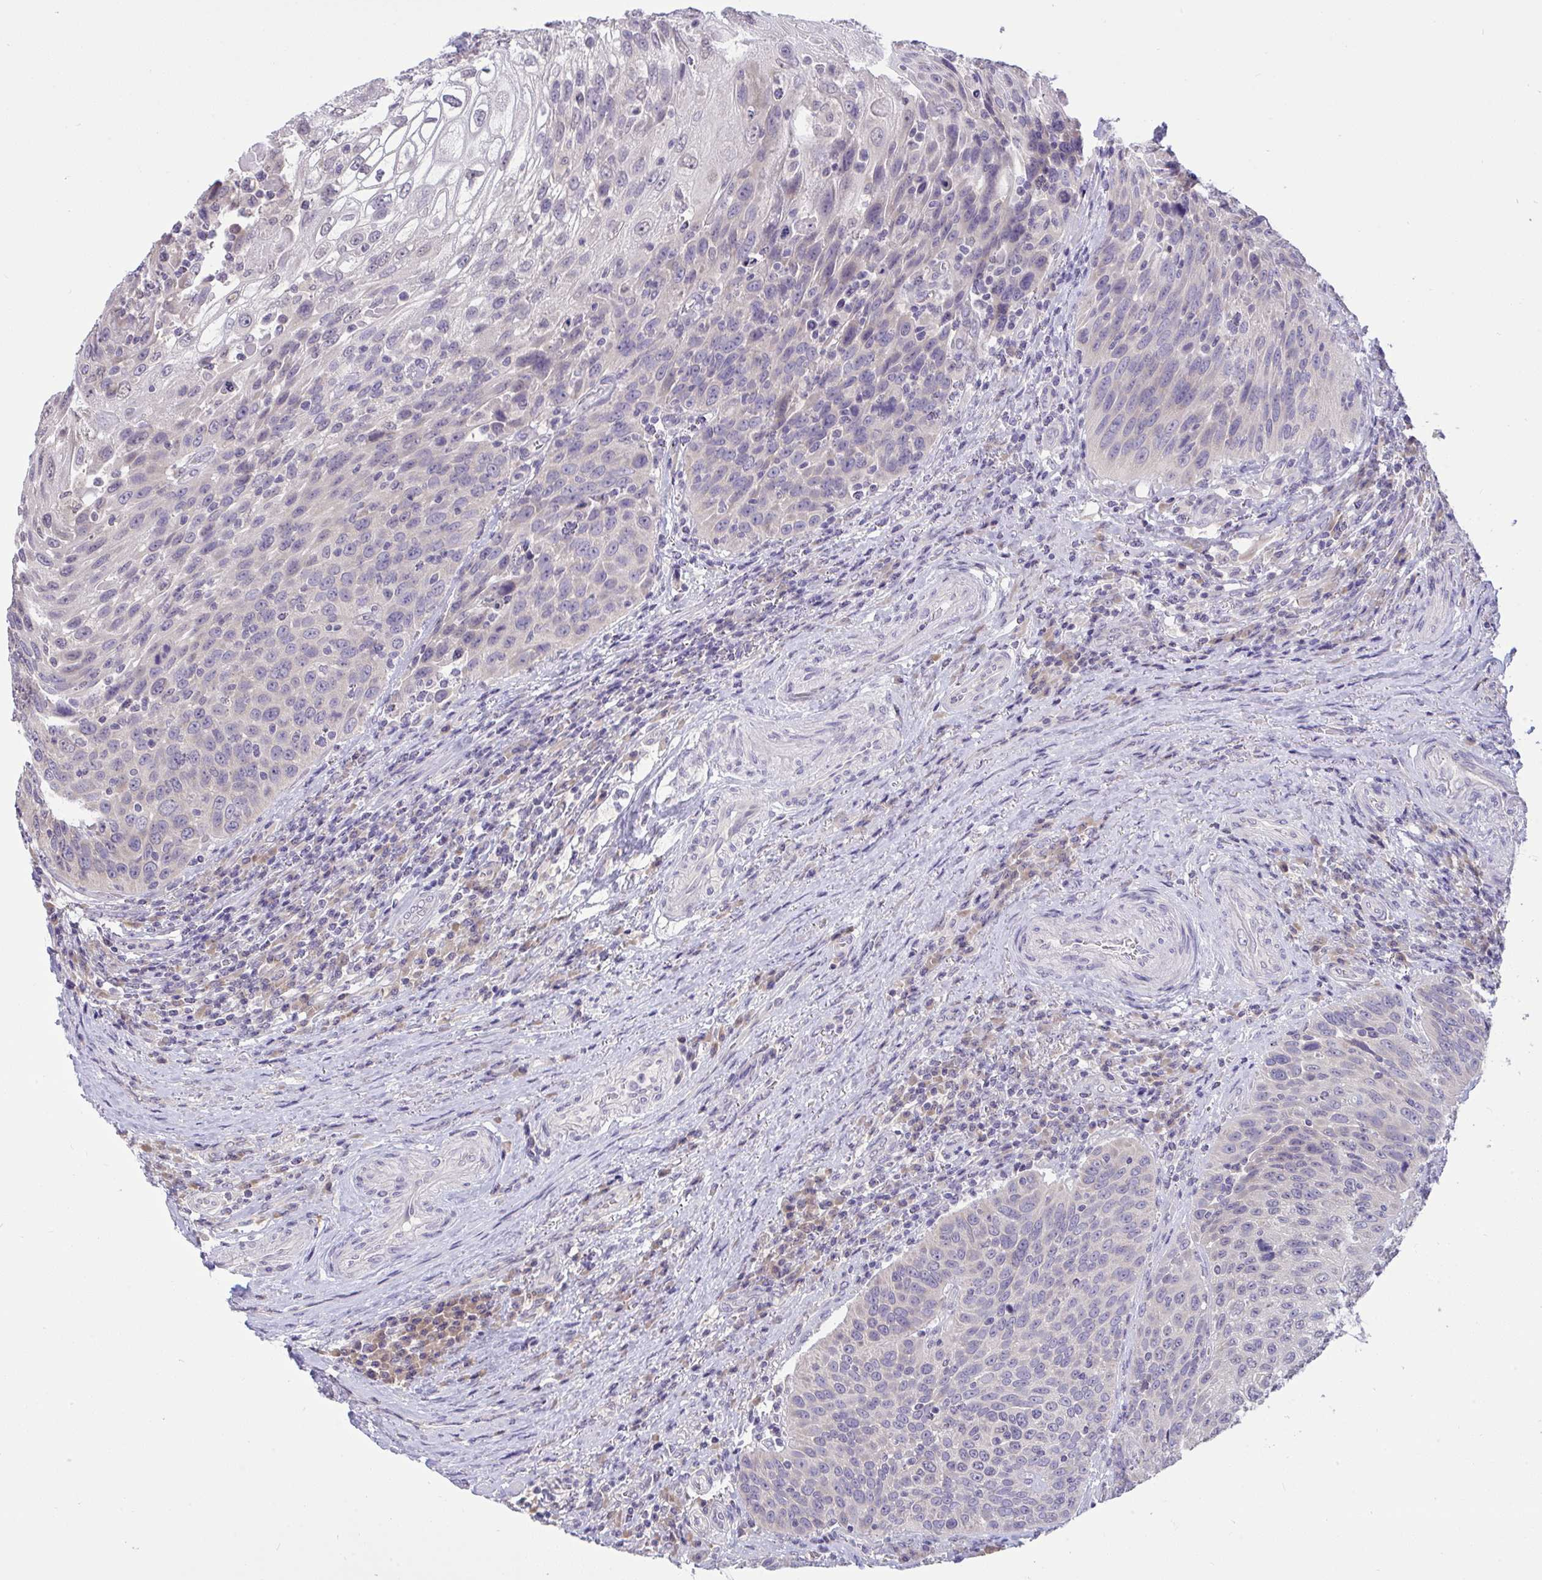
{"staining": {"intensity": "negative", "quantity": "none", "location": "none"}, "tissue": "urothelial cancer", "cell_type": "Tumor cells", "image_type": "cancer", "snomed": [{"axis": "morphology", "description": "Urothelial carcinoma, High grade"}, {"axis": "topography", "description": "Urinary bladder"}], "caption": "This is a histopathology image of immunohistochemistry staining of urothelial cancer, which shows no staining in tumor cells.", "gene": "TMEM41A", "patient": {"sex": "female", "age": 70}}